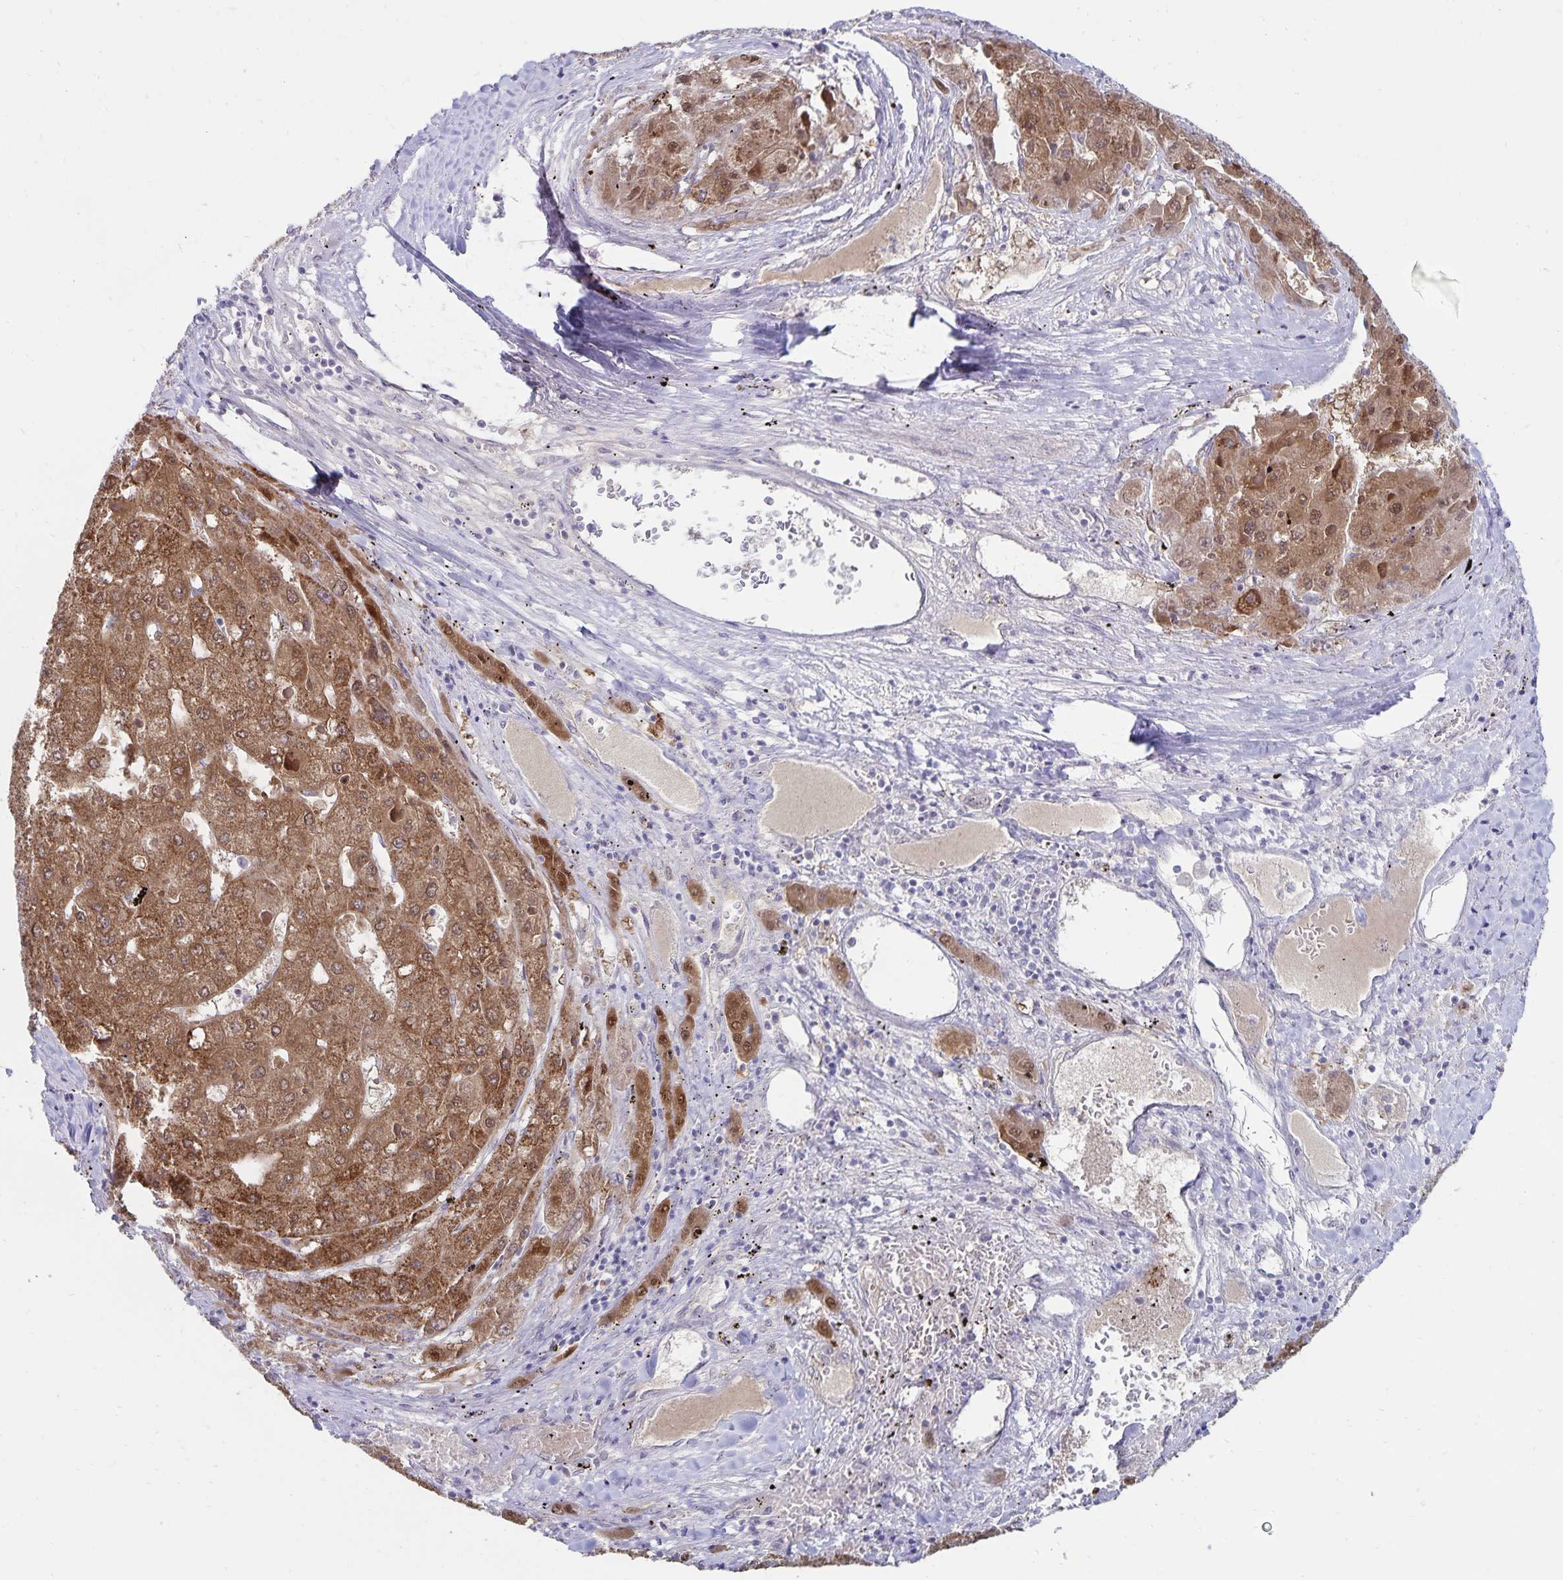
{"staining": {"intensity": "moderate", "quantity": ">75%", "location": "cytoplasmic/membranous"}, "tissue": "liver cancer", "cell_type": "Tumor cells", "image_type": "cancer", "snomed": [{"axis": "morphology", "description": "Carcinoma, Hepatocellular, NOS"}, {"axis": "topography", "description": "Liver"}], "caption": "Tumor cells reveal medium levels of moderate cytoplasmic/membranous expression in approximately >75% of cells in human liver cancer (hepatocellular carcinoma).", "gene": "CDKN2B", "patient": {"sex": "female", "age": 73}}